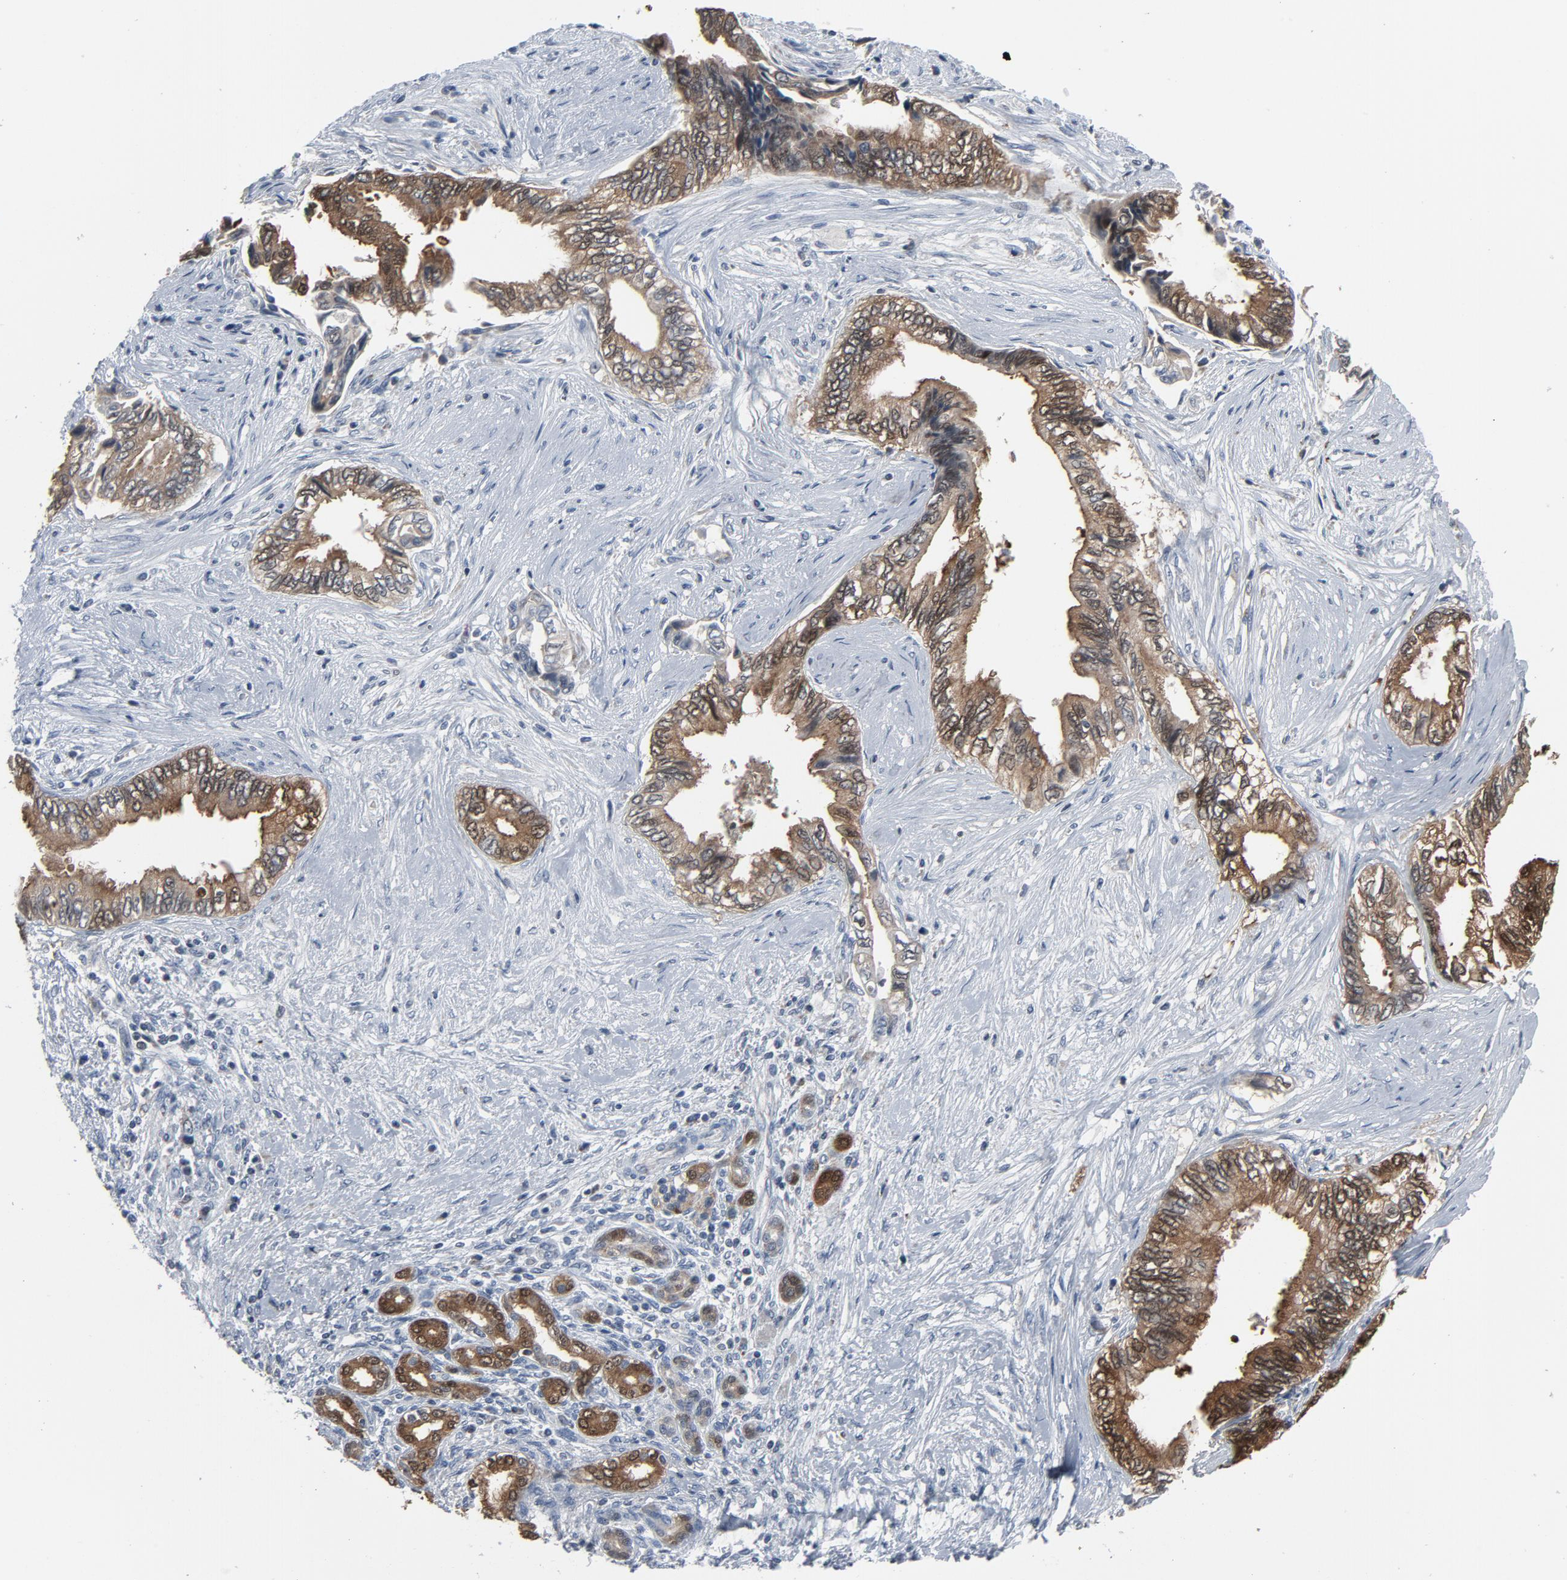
{"staining": {"intensity": "moderate", "quantity": "25%-75%", "location": "cytoplasmic/membranous,nuclear"}, "tissue": "pancreatic cancer", "cell_type": "Tumor cells", "image_type": "cancer", "snomed": [{"axis": "morphology", "description": "Adenocarcinoma, NOS"}, {"axis": "topography", "description": "Pancreas"}], "caption": "Pancreatic cancer (adenocarcinoma) tissue shows moderate cytoplasmic/membranous and nuclear expression in about 25%-75% of tumor cells", "gene": "GPX2", "patient": {"sex": "female", "age": 66}}